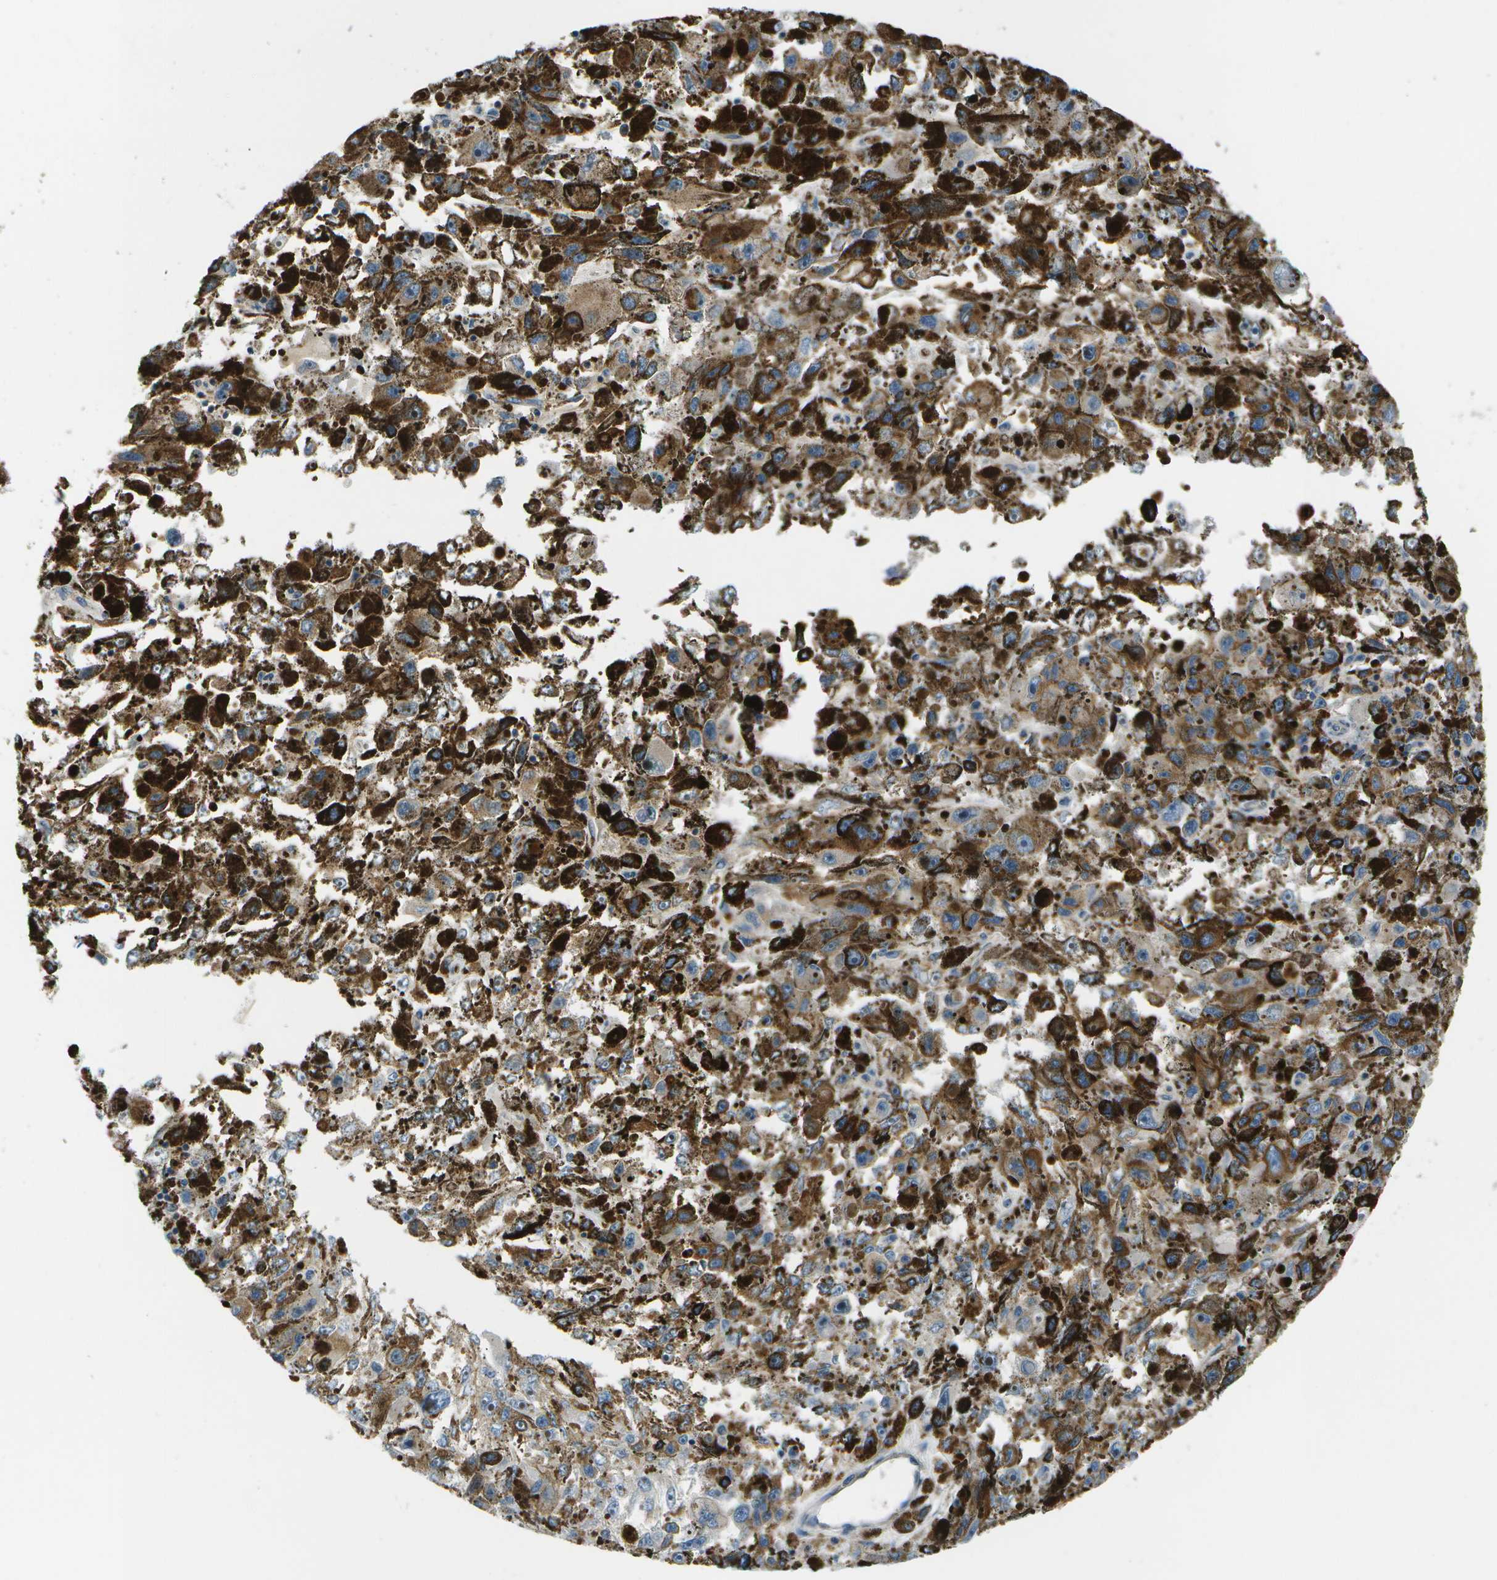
{"staining": {"intensity": "moderate", "quantity": "<25%", "location": "cytoplasmic/membranous"}, "tissue": "melanoma", "cell_type": "Tumor cells", "image_type": "cancer", "snomed": [{"axis": "morphology", "description": "Malignant melanoma, NOS"}, {"axis": "topography", "description": "Skin"}], "caption": "IHC micrograph of neoplastic tissue: human melanoma stained using immunohistochemistry exhibits low levels of moderate protein expression localized specifically in the cytoplasmic/membranous of tumor cells, appearing as a cytoplasmic/membranous brown color.", "gene": "CTIF", "patient": {"sex": "female", "age": 104}}